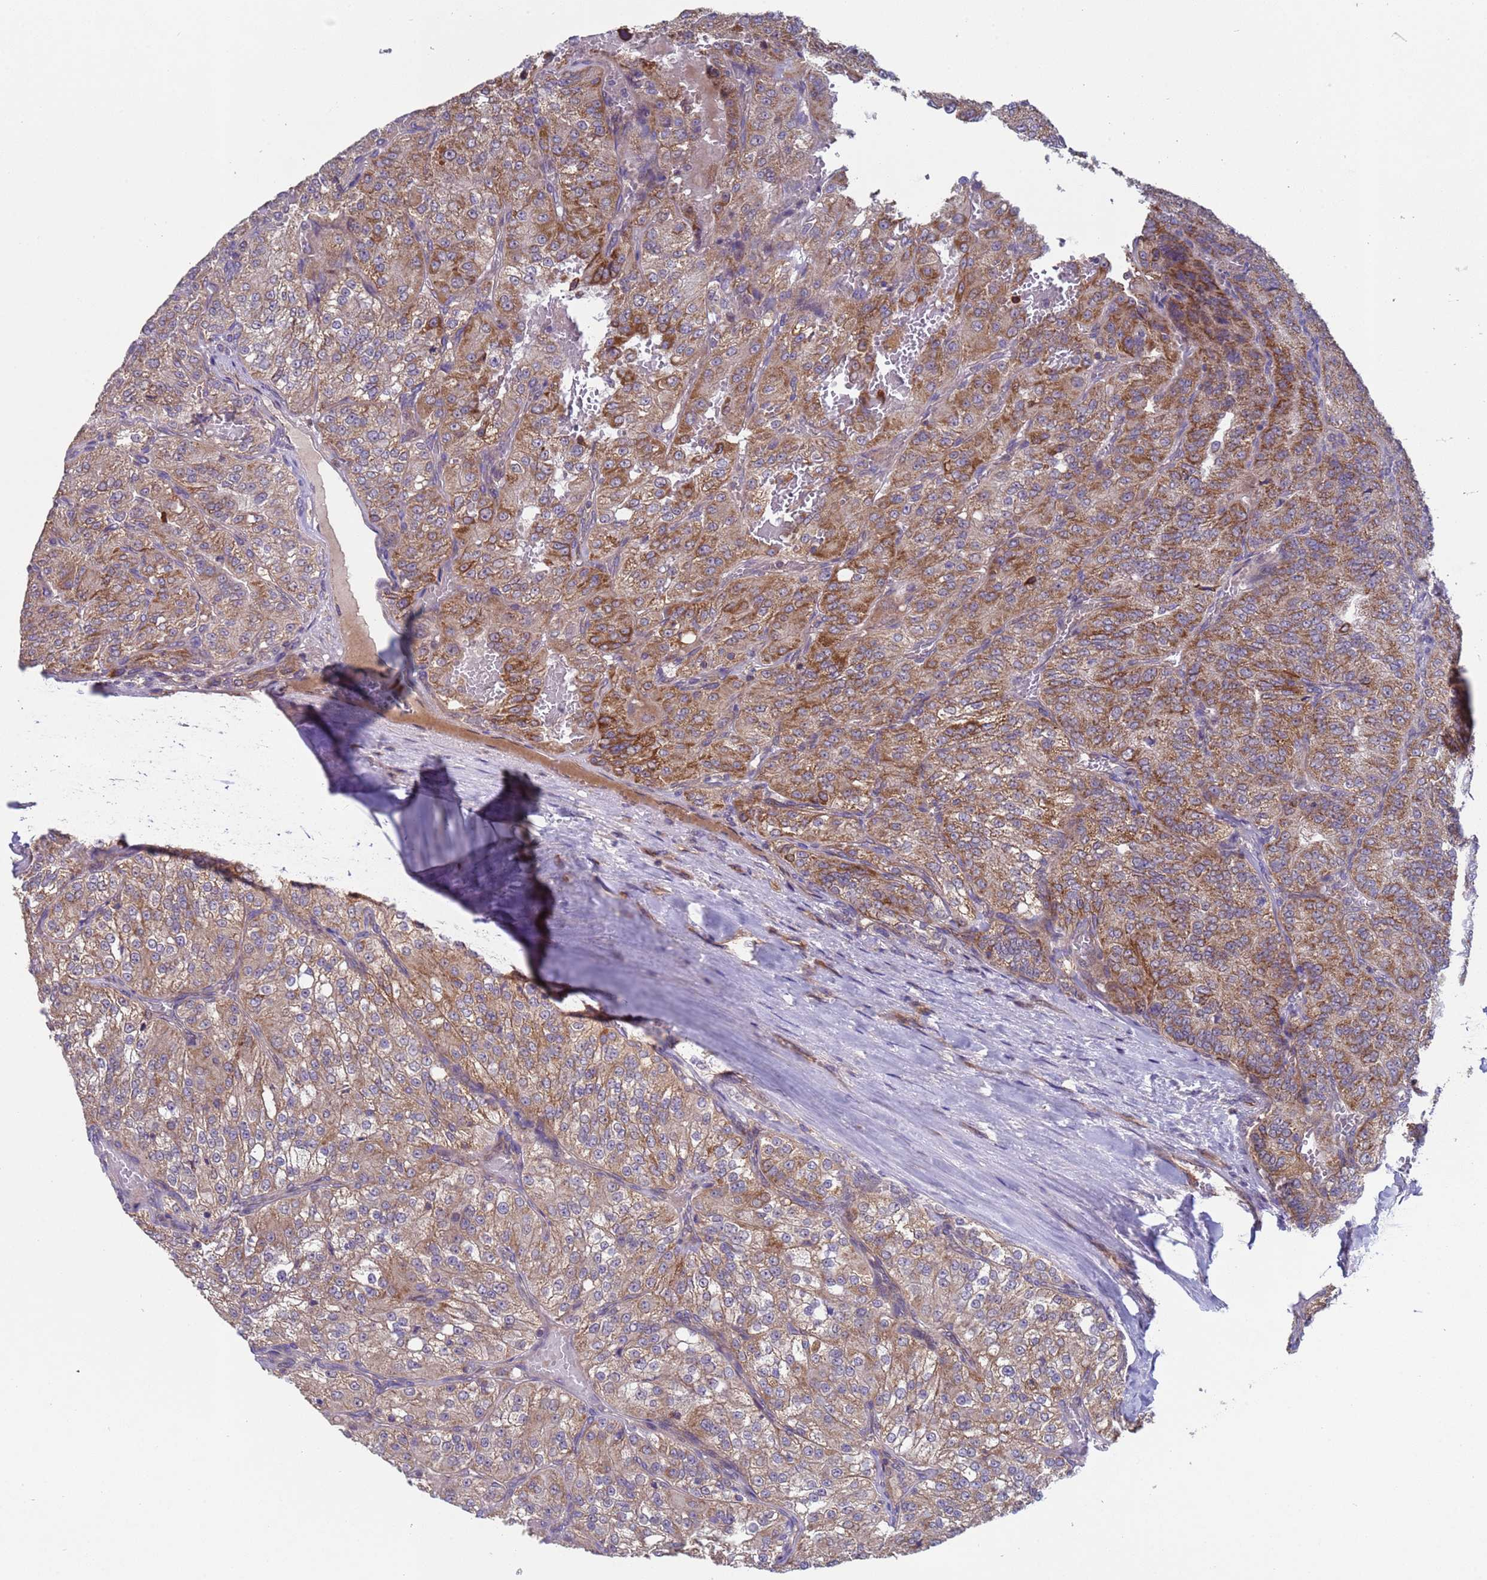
{"staining": {"intensity": "moderate", "quantity": ">75%", "location": "cytoplasmic/membranous"}, "tissue": "renal cancer", "cell_type": "Tumor cells", "image_type": "cancer", "snomed": [{"axis": "morphology", "description": "Adenocarcinoma, NOS"}, {"axis": "topography", "description": "Kidney"}], "caption": "High-power microscopy captured an IHC photomicrograph of adenocarcinoma (renal), revealing moderate cytoplasmic/membranous staining in approximately >75% of tumor cells. The protein is stained brown, and the nuclei are stained in blue (DAB (3,3'-diaminobenzidine) IHC with brightfield microscopy, high magnification).", "gene": "ACAD8", "patient": {"sex": "female", "age": 63}}